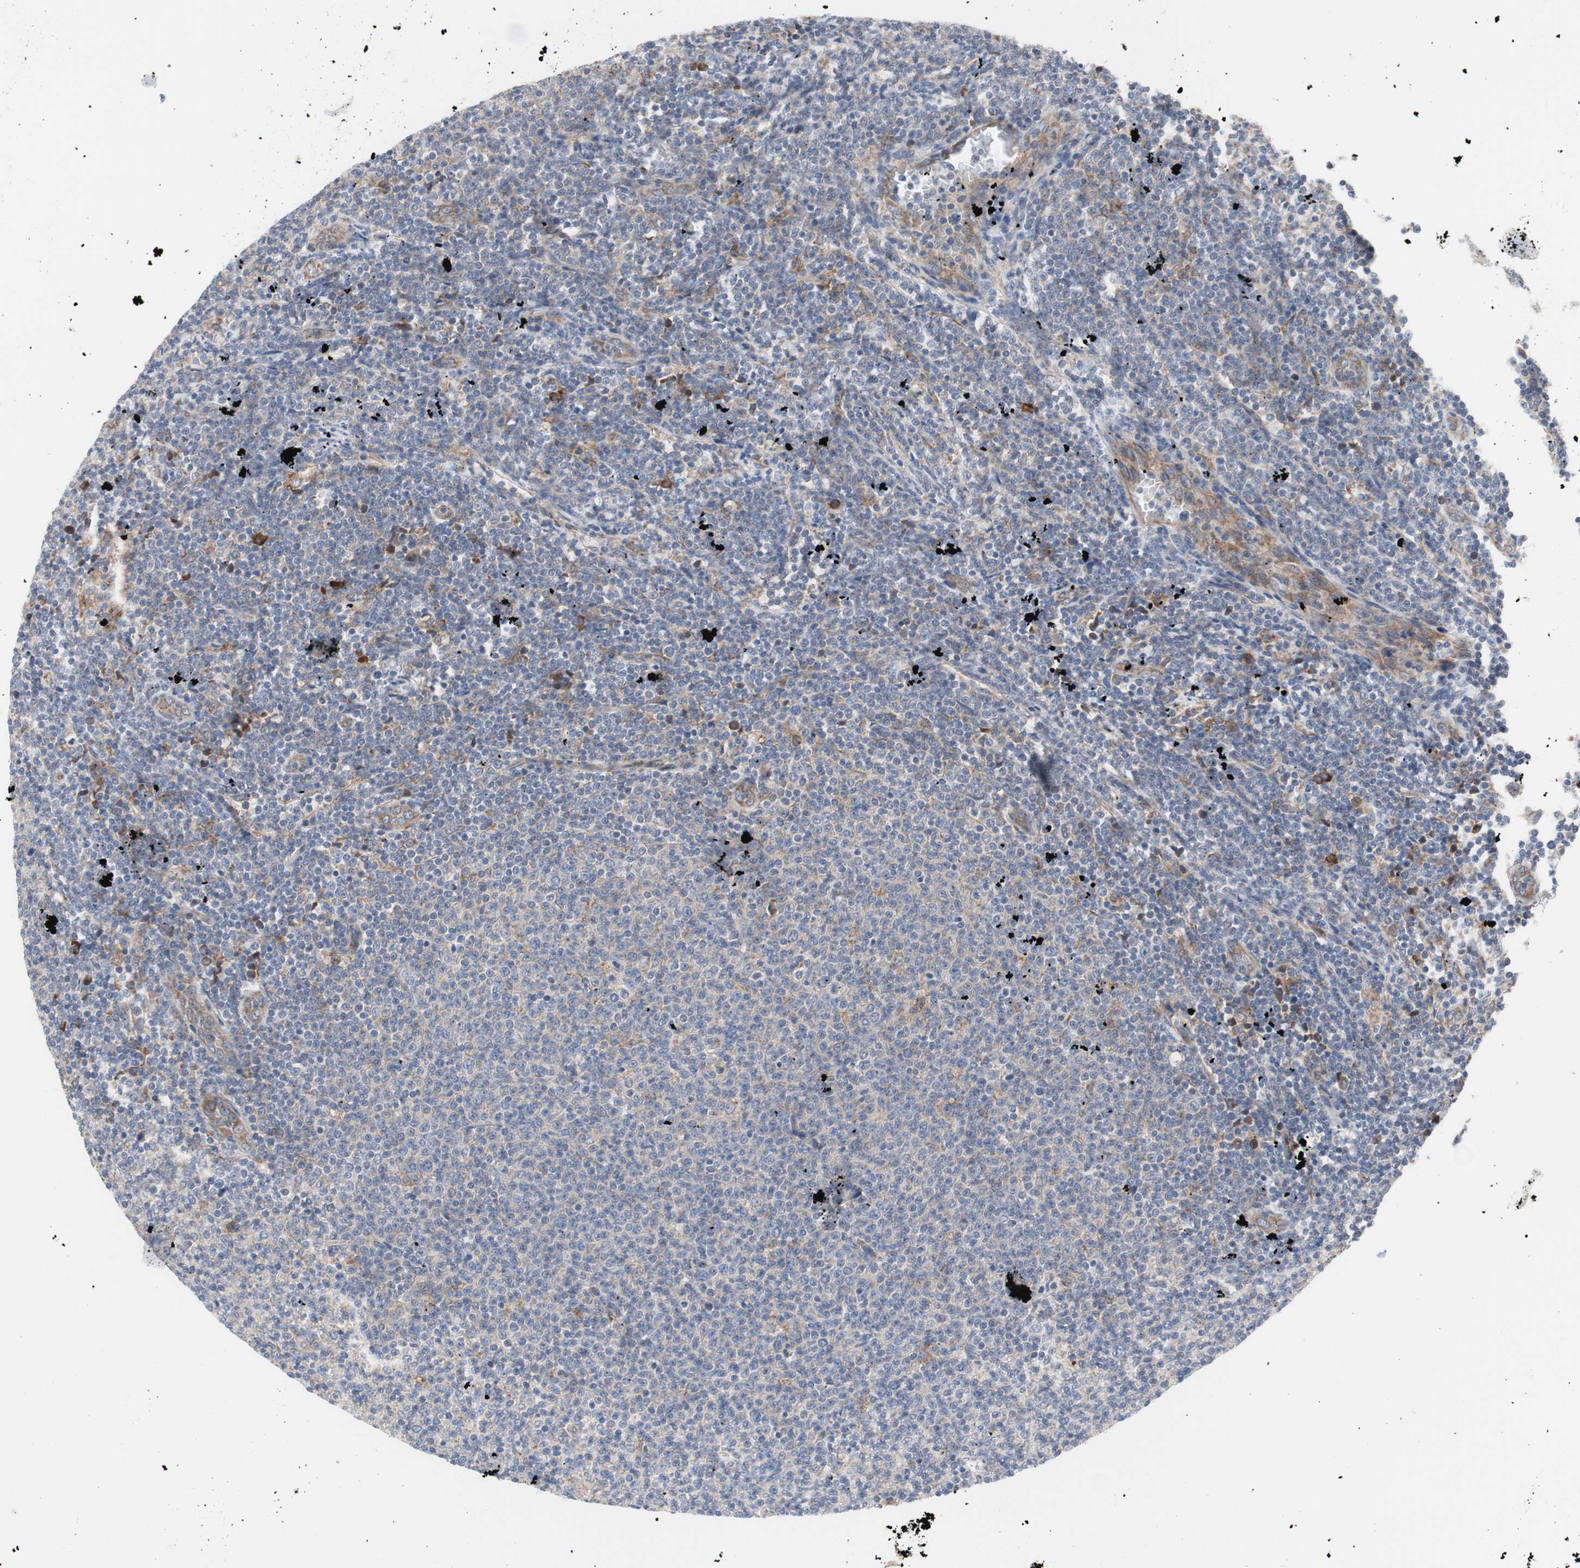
{"staining": {"intensity": "negative", "quantity": "none", "location": "none"}, "tissue": "lymphoma", "cell_type": "Tumor cells", "image_type": "cancer", "snomed": [{"axis": "morphology", "description": "Malignant lymphoma, non-Hodgkin's type, Low grade"}, {"axis": "topography", "description": "Lymph node"}], "caption": "Tumor cells show no significant protein expression in lymphoma. (DAB (3,3'-diaminobenzidine) IHC, high magnification).", "gene": "KANSL1", "patient": {"sex": "male", "age": 66}}